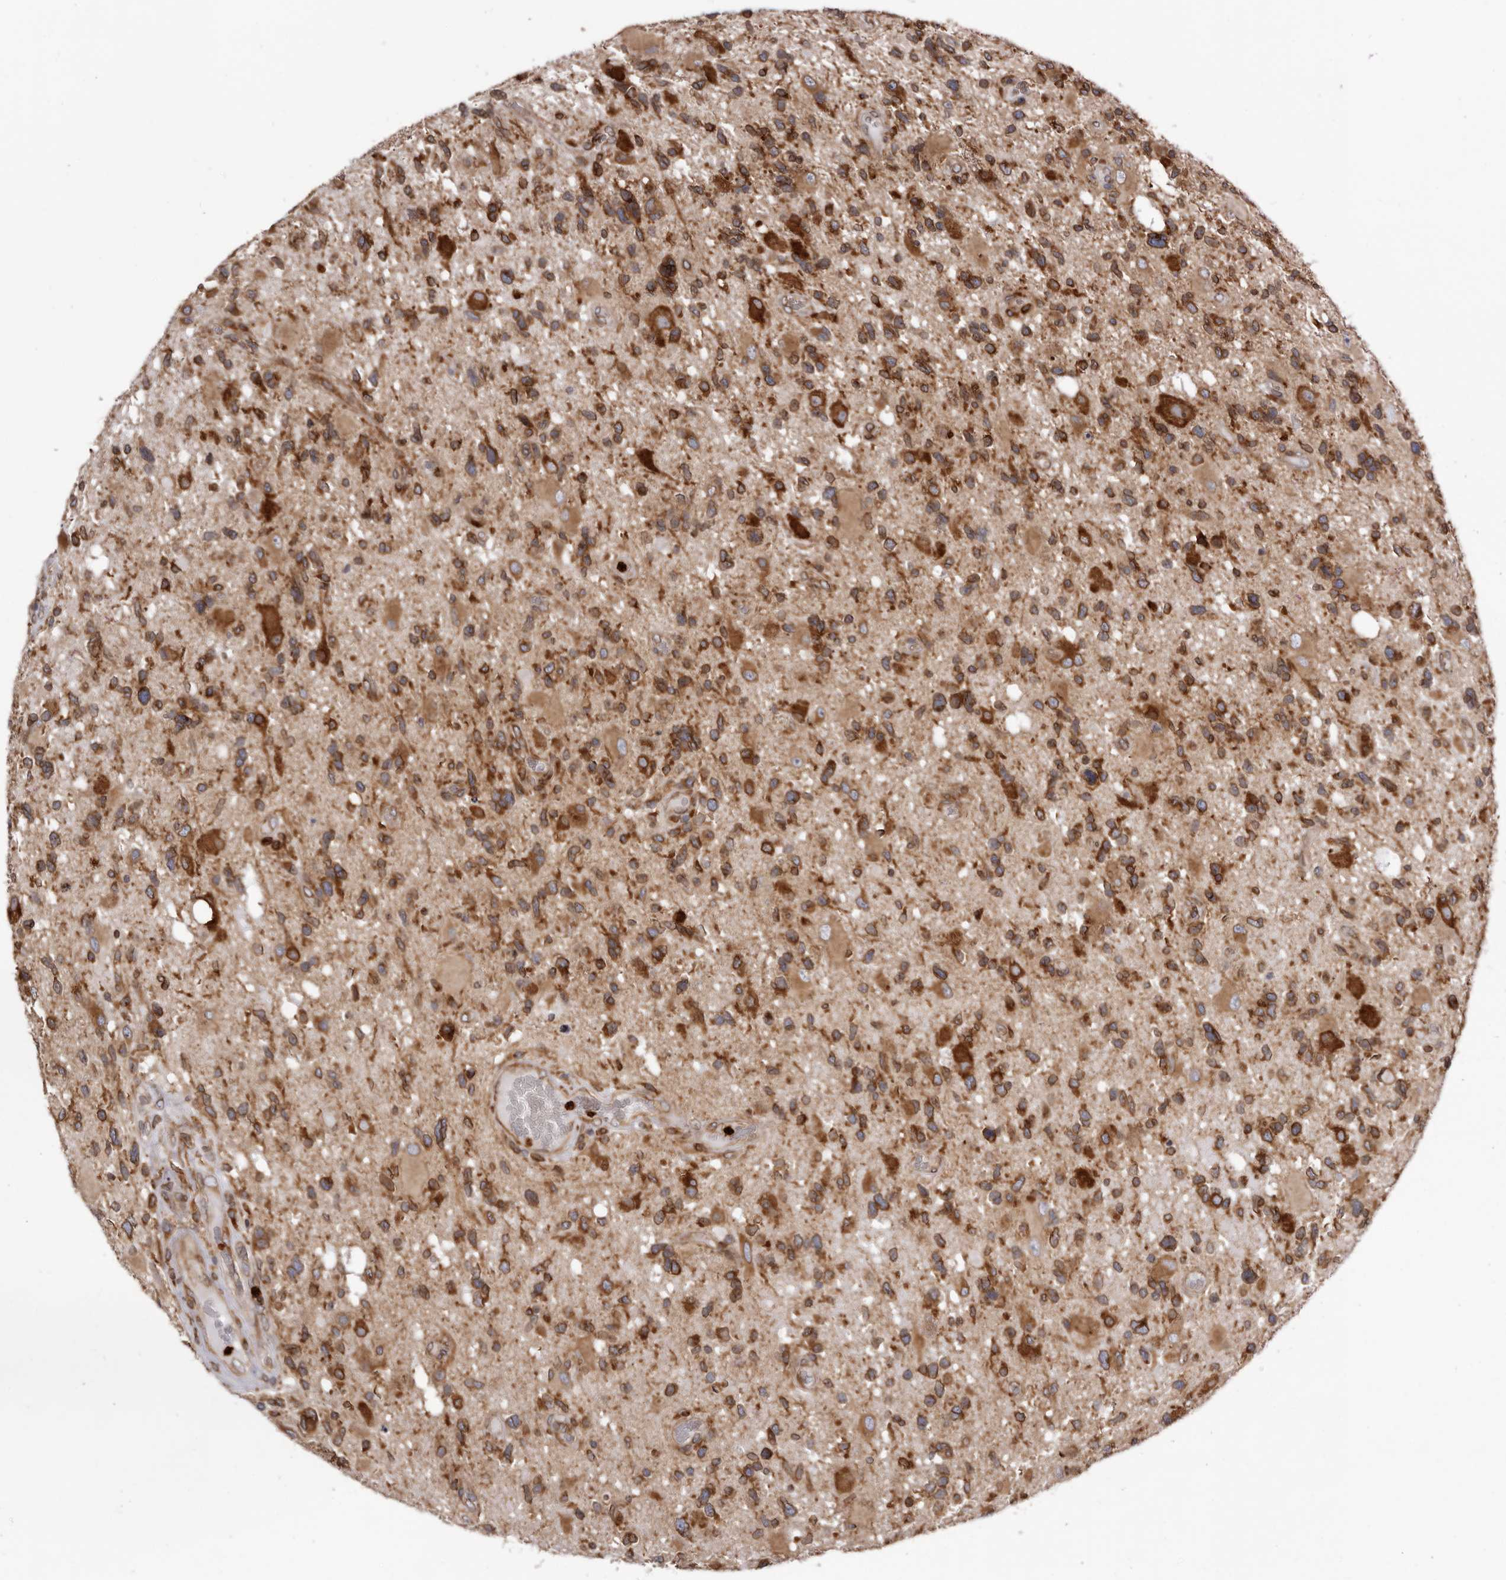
{"staining": {"intensity": "strong", "quantity": ">75%", "location": "cytoplasmic/membranous"}, "tissue": "glioma", "cell_type": "Tumor cells", "image_type": "cancer", "snomed": [{"axis": "morphology", "description": "Glioma, malignant, High grade"}, {"axis": "topography", "description": "Brain"}], "caption": "Protein analysis of glioma tissue shows strong cytoplasmic/membranous staining in approximately >75% of tumor cells.", "gene": "C4orf3", "patient": {"sex": "male", "age": 33}}